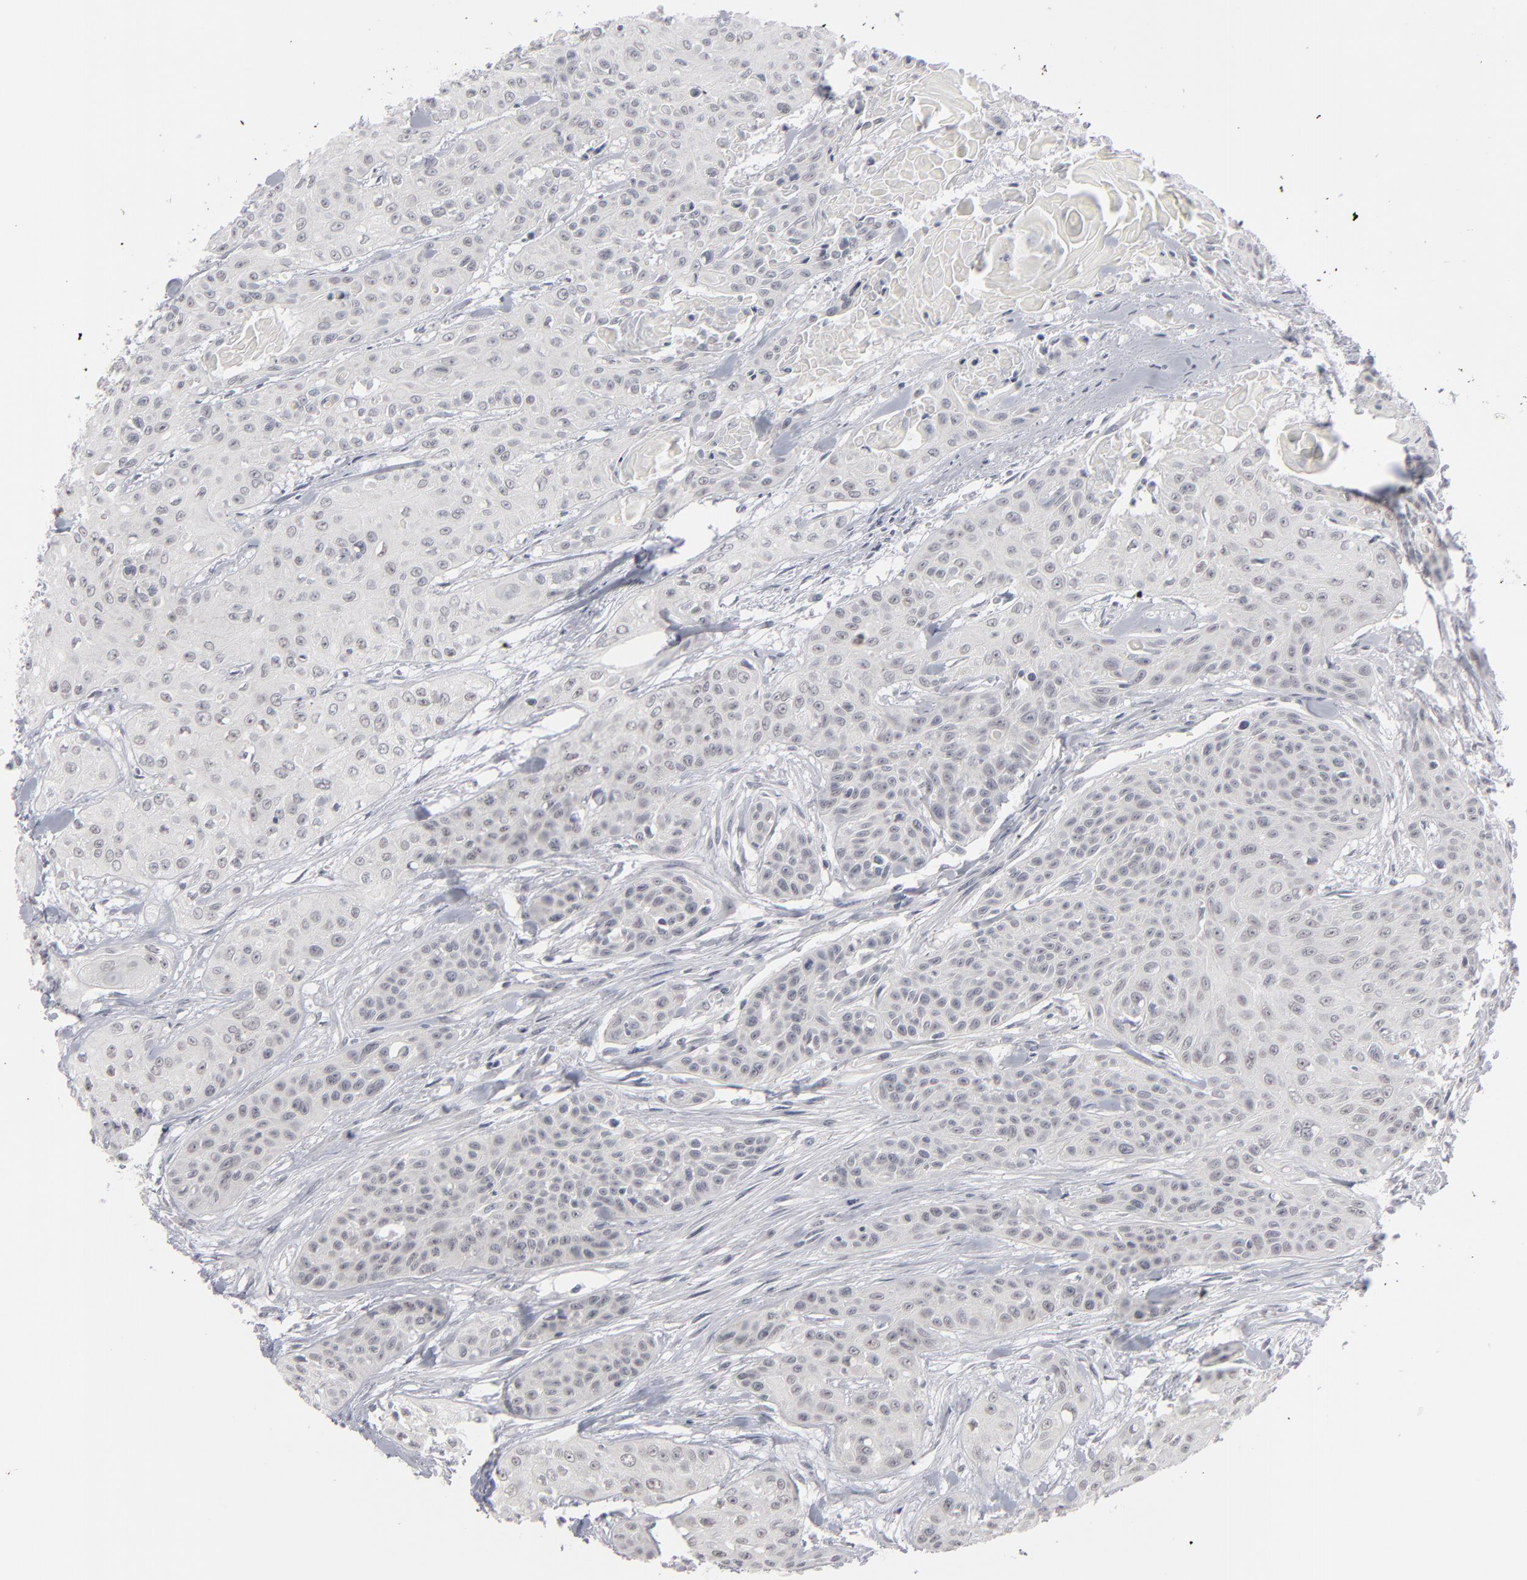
{"staining": {"intensity": "negative", "quantity": "none", "location": "none"}, "tissue": "head and neck cancer", "cell_type": "Tumor cells", "image_type": "cancer", "snomed": [{"axis": "morphology", "description": "Squamous cell carcinoma, NOS"}, {"axis": "morphology", "description": "Squamous cell carcinoma, metastatic, NOS"}, {"axis": "topography", "description": "Lymph node"}, {"axis": "topography", "description": "Salivary gland"}, {"axis": "topography", "description": "Head-Neck"}], "caption": "This is a micrograph of immunohistochemistry (IHC) staining of head and neck cancer (squamous cell carcinoma), which shows no staining in tumor cells.", "gene": "KIAA1210", "patient": {"sex": "female", "age": 74}}